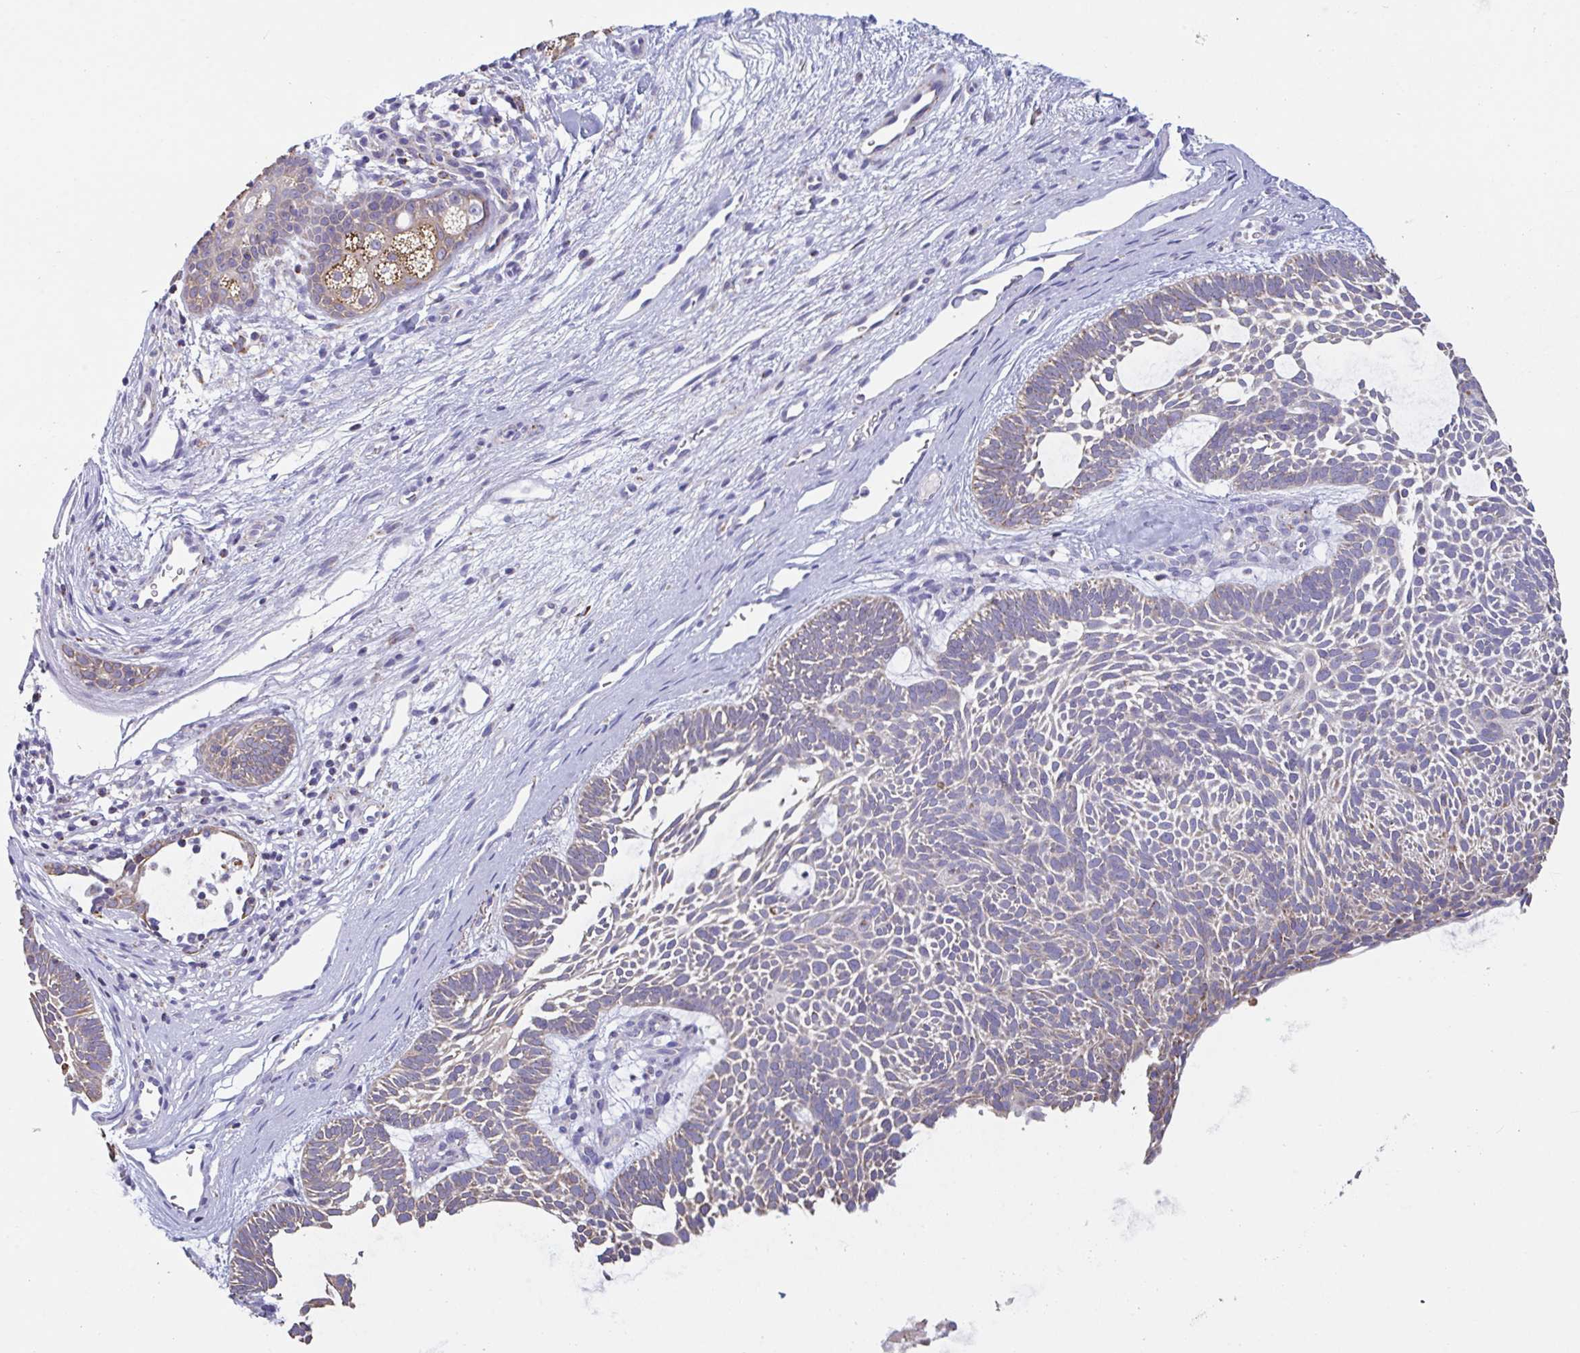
{"staining": {"intensity": "weak", "quantity": "25%-75%", "location": "cytoplasmic/membranous"}, "tissue": "skin cancer", "cell_type": "Tumor cells", "image_type": "cancer", "snomed": [{"axis": "morphology", "description": "Basal cell carcinoma"}, {"axis": "topography", "description": "Skin"}, {"axis": "topography", "description": "Skin of face"}], "caption": "Immunohistochemistry of human skin basal cell carcinoma exhibits low levels of weak cytoplasmic/membranous expression in approximately 25%-75% of tumor cells. The protein of interest is stained brown, and the nuclei are stained in blue (DAB (3,3'-diaminobenzidine) IHC with brightfield microscopy, high magnification).", "gene": "BCAT2", "patient": {"sex": "male", "age": 83}}